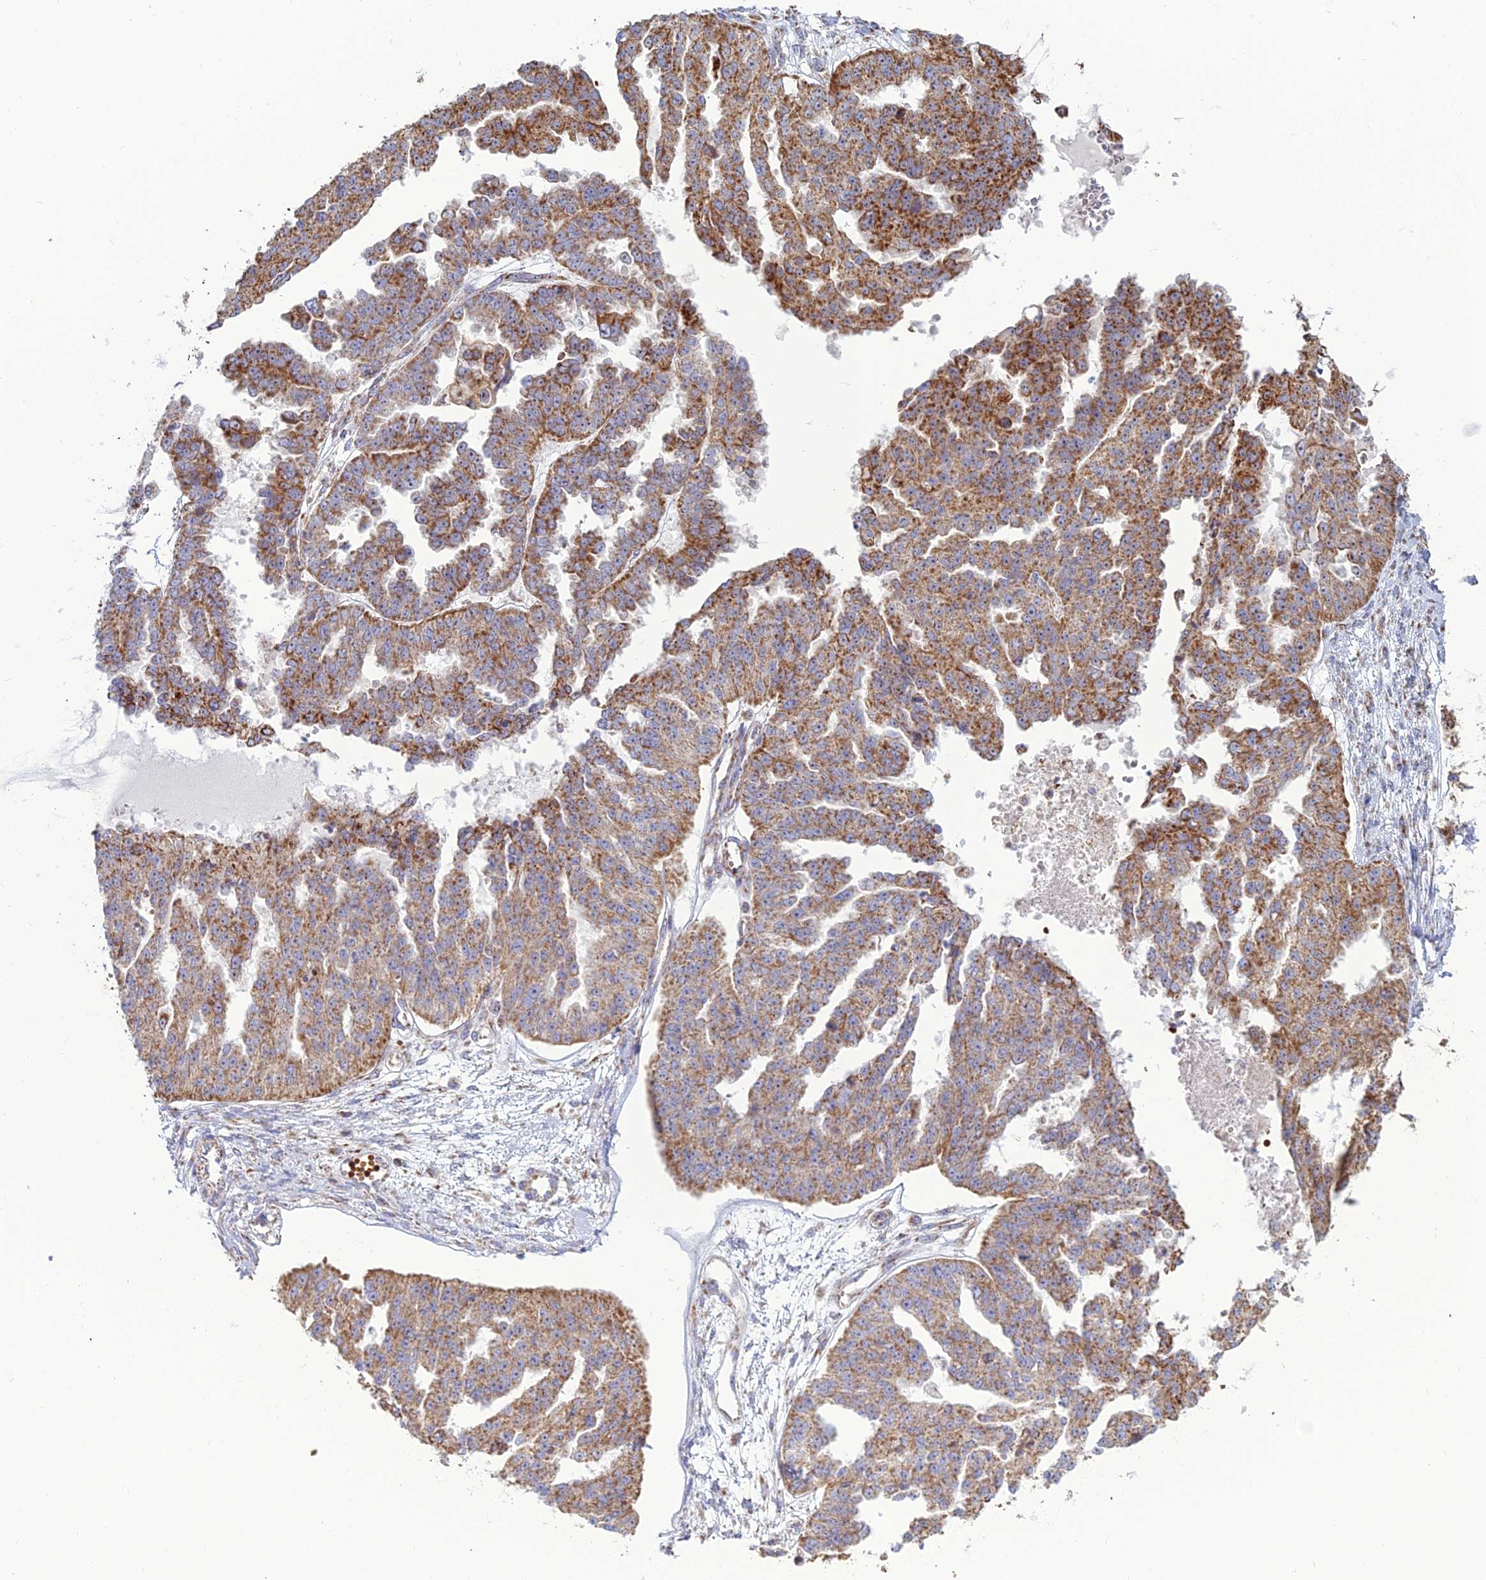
{"staining": {"intensity": "strong", "quantity": ">75%", "location": "cytoplasmic/membranous"}, "tissue": "ovarian cancer", "cell_type": "Tumor cells", "image_type": "cancer", "snomed": [{"axis": "morphology", "description": "Cystadenocarcinoma, serous, NOS"}, {"axis": "topography", "description": "Ovary"}], "caption": "DAB (3,3'-diaminobenzidine) immunohistochemical staining of ovarian serous cystadenocarcinoma displays strong cytoplasmic/membranous protein expression in approximately >75% of tumor cells.", "gene": "SLC35F4", "patient": {"sex": "female", "age": 58}}